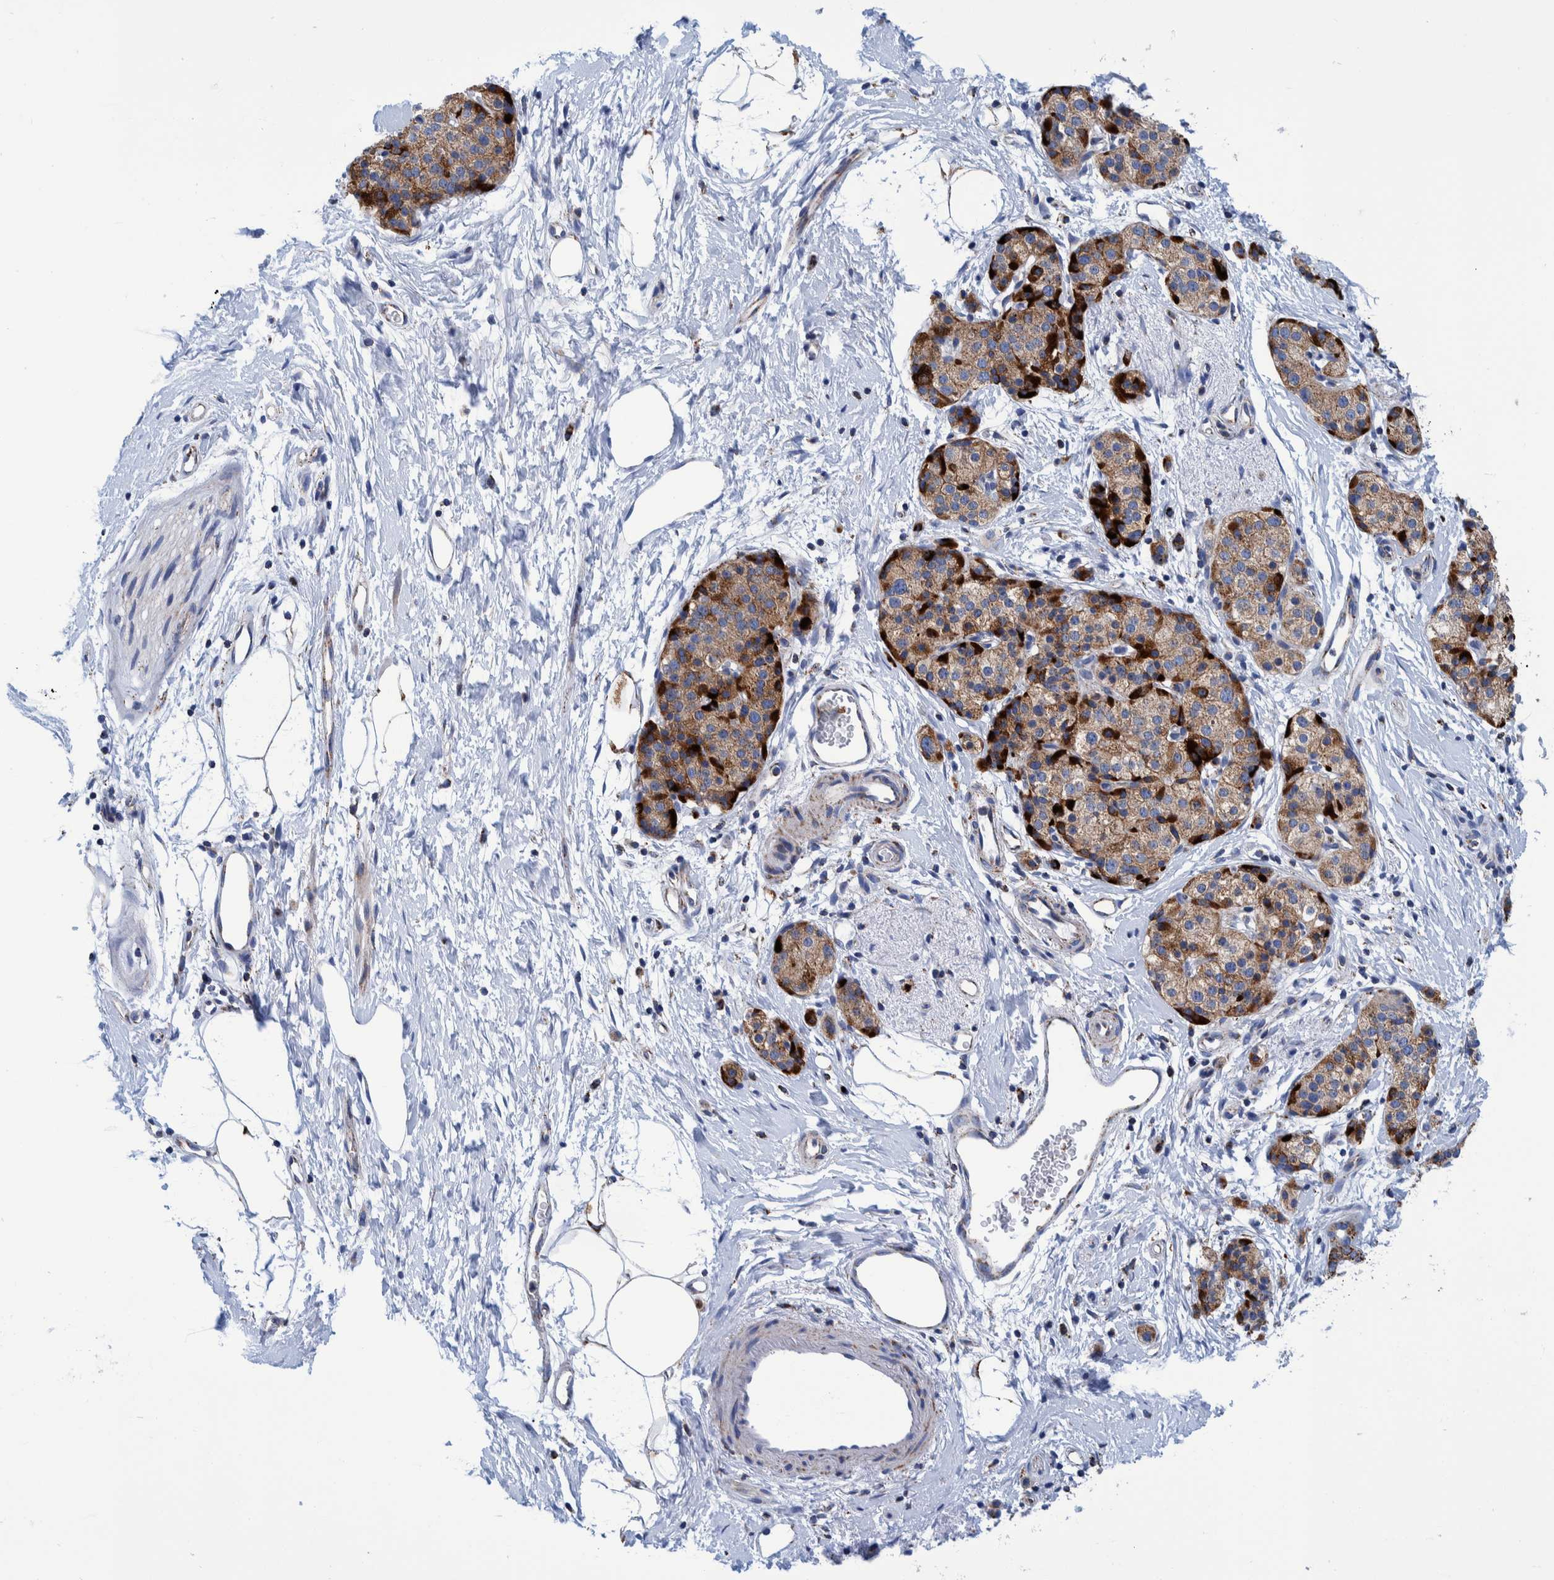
{"staining": {"intensity": "strong", "quantity": ">75%", "location": "cytoplasmic/membranous"}, "tissue": "pancreatic cancer", "cell_type": "Tumor cells", "image_type": "cancer", "snomed": [{"axis": "morphology", "description": "Adenocarcinoma, NOS"}, {"axis": "topography", "description": "Pancreas"}], "caption": "This micrograph exhibits immunohistochemistry staining of human pancreatic cancer (adenocarcinoma), with high strong cytoplasmic/membranous expression in about >75% of tumor cells.", "gene": "BZW2", "patient": {"sex": "male", "age": 50}}